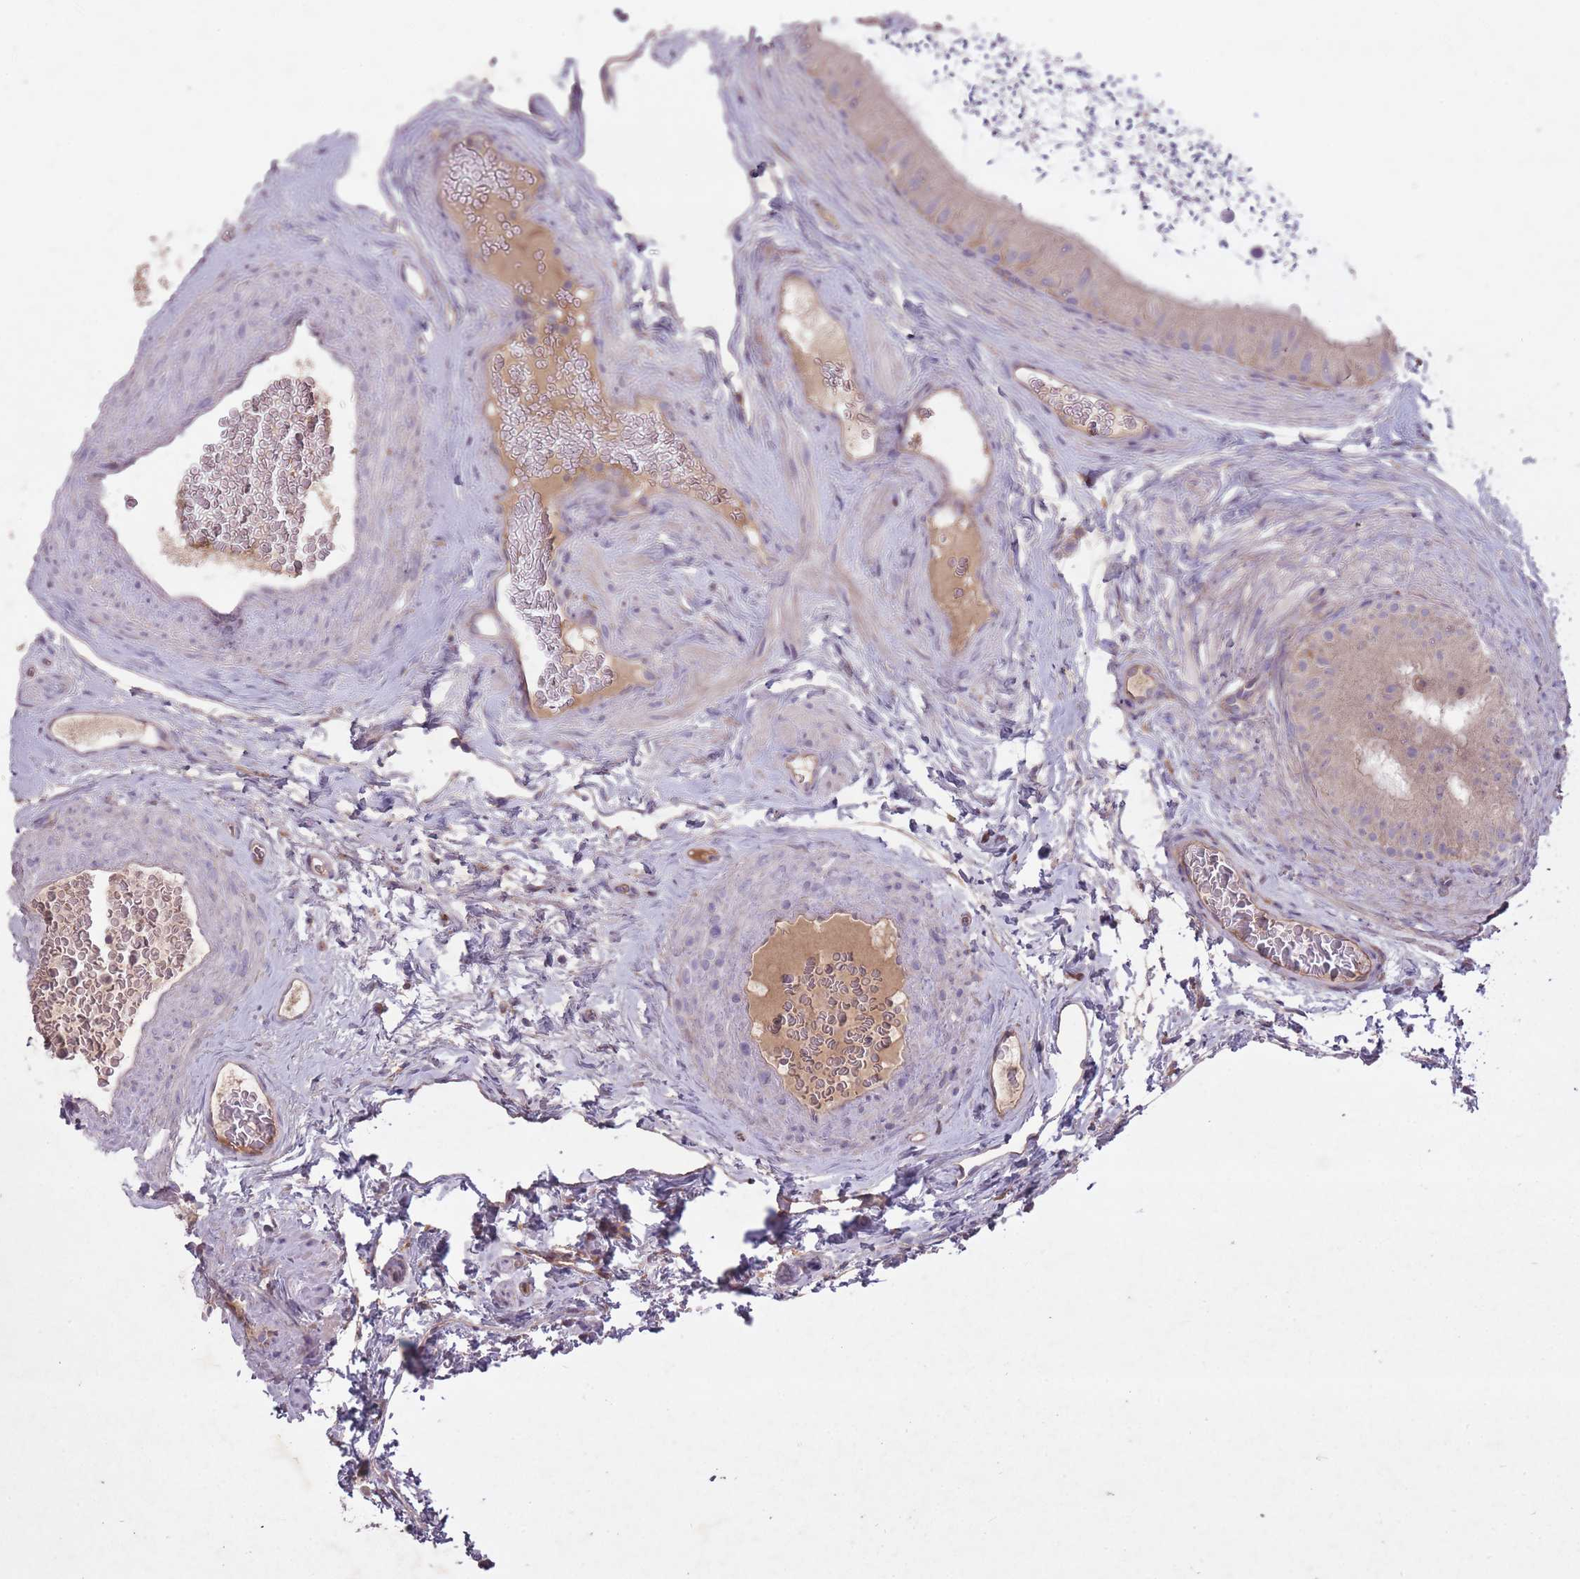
{"staining": {"intensity": "weak", "quantity": "<25%", "location": "cytoplasmic/membranous"}, "tissue": "epididymis", "cell_type": "Glandular cells", "image_type": "normal", "snomed": [{"axis": "morphology", "description": "Normal tissue, NOS"}, {"axis": "topography", "description": "Epididymis"}], "caption": "Immunohistochemistry of unremarkable epididymis demonstrates no expression in glandular cells.", "gene": "OR2V1", "patient": {"sex": "male", "age": 50}}